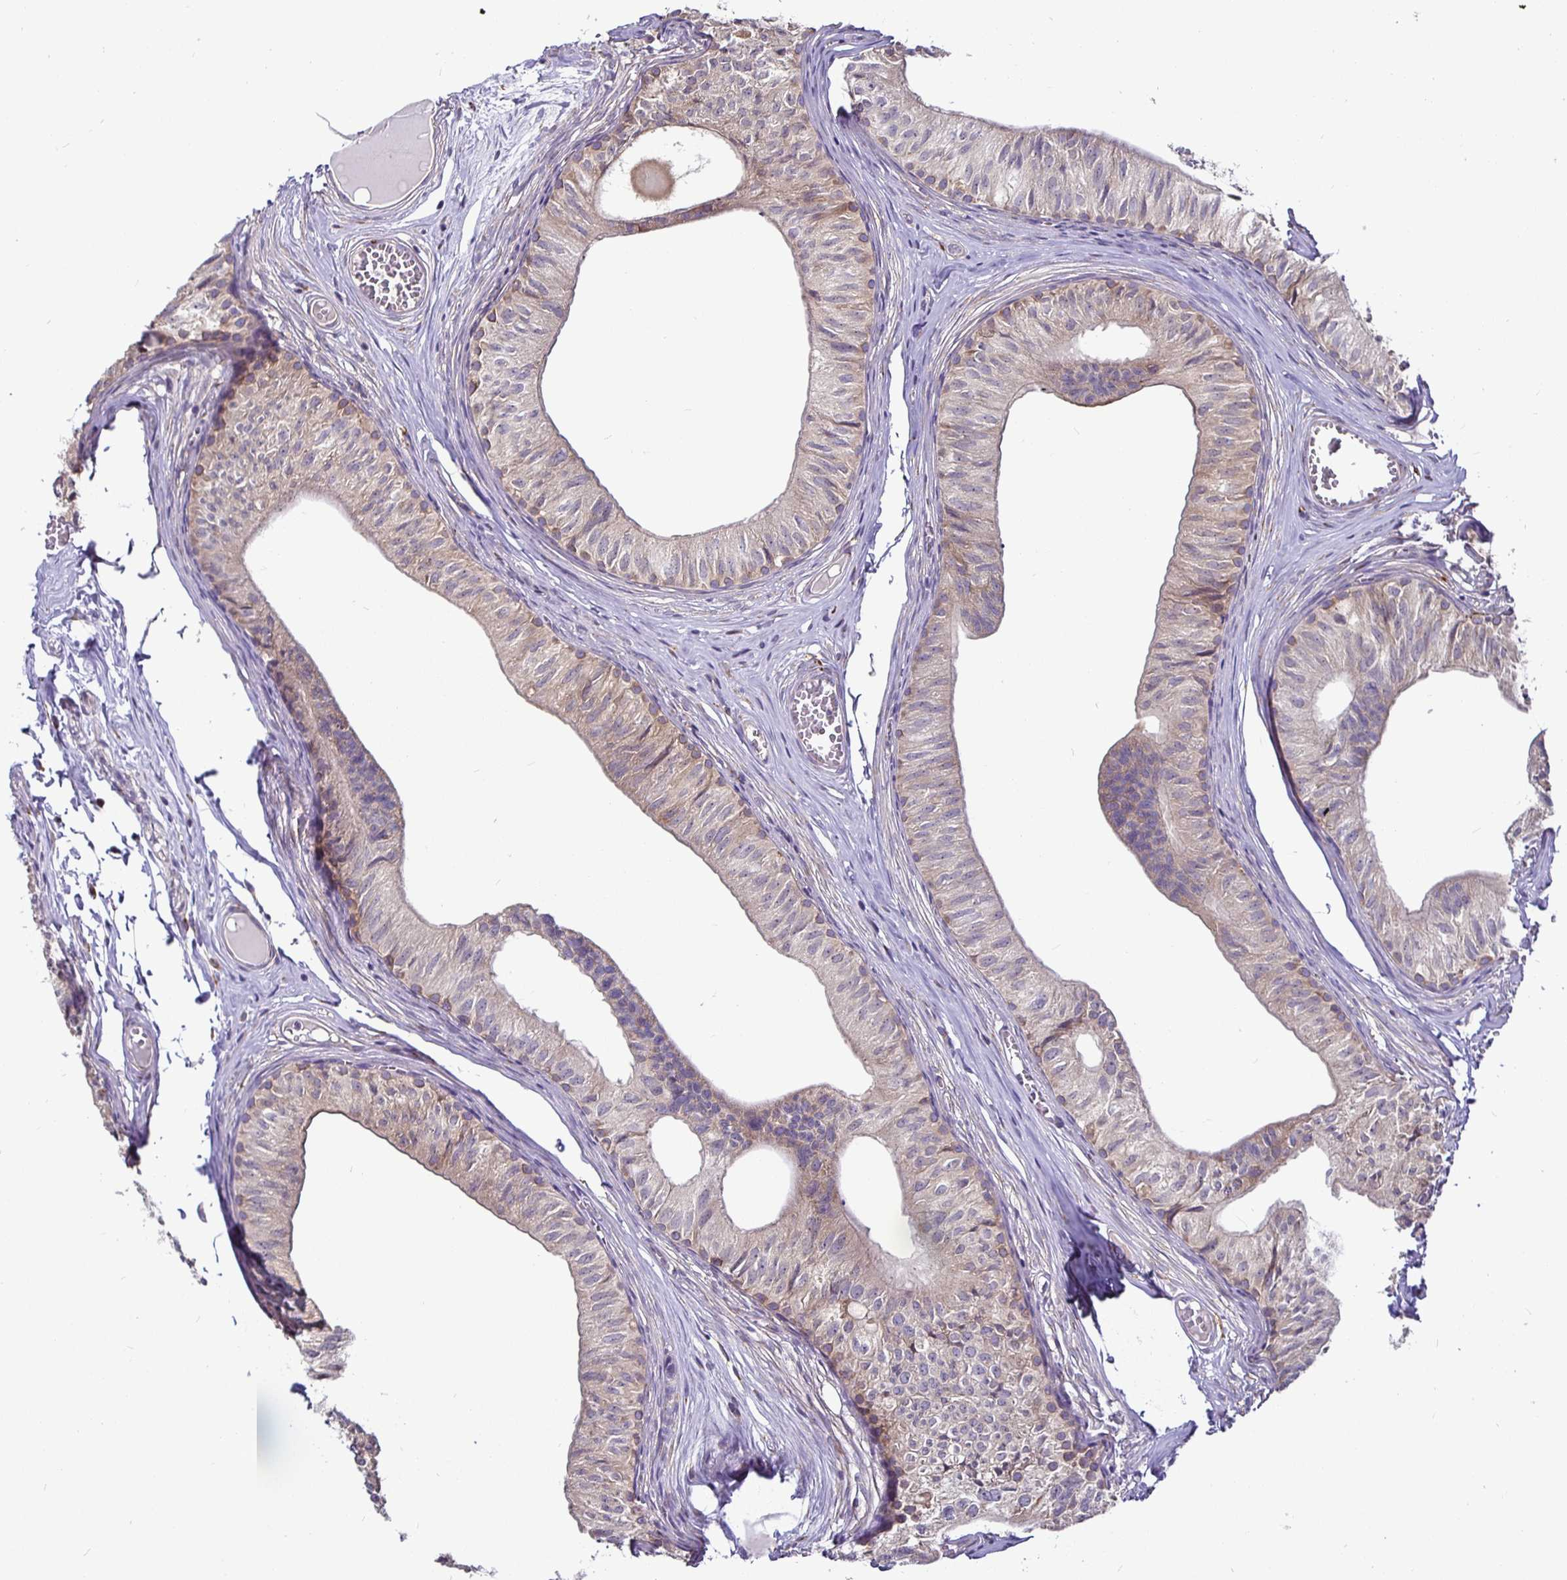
{"staining": {"intensity": "moderate", "quantity": "25%-75%", "location": "cytoplasmic/membranous"}, "tissue": "epididymis", "cell_type": "Glandular cells", "image_type": "normal", "snomed": [{"axis": "morphology", "description": "Normal tissue, NOS"}, {"axis": "topography", "description": "Epididymis"}], "caption": "The image shows staining of normal epididymis, revealing moderate cytoplasmic/membranous protein staining (brown color) within glandular cells. (brown staining indicates protein expression, while blue staining denotes nuclei).", "gene": "P4HA2", "patient": {"sex": "male", "age": 25}}